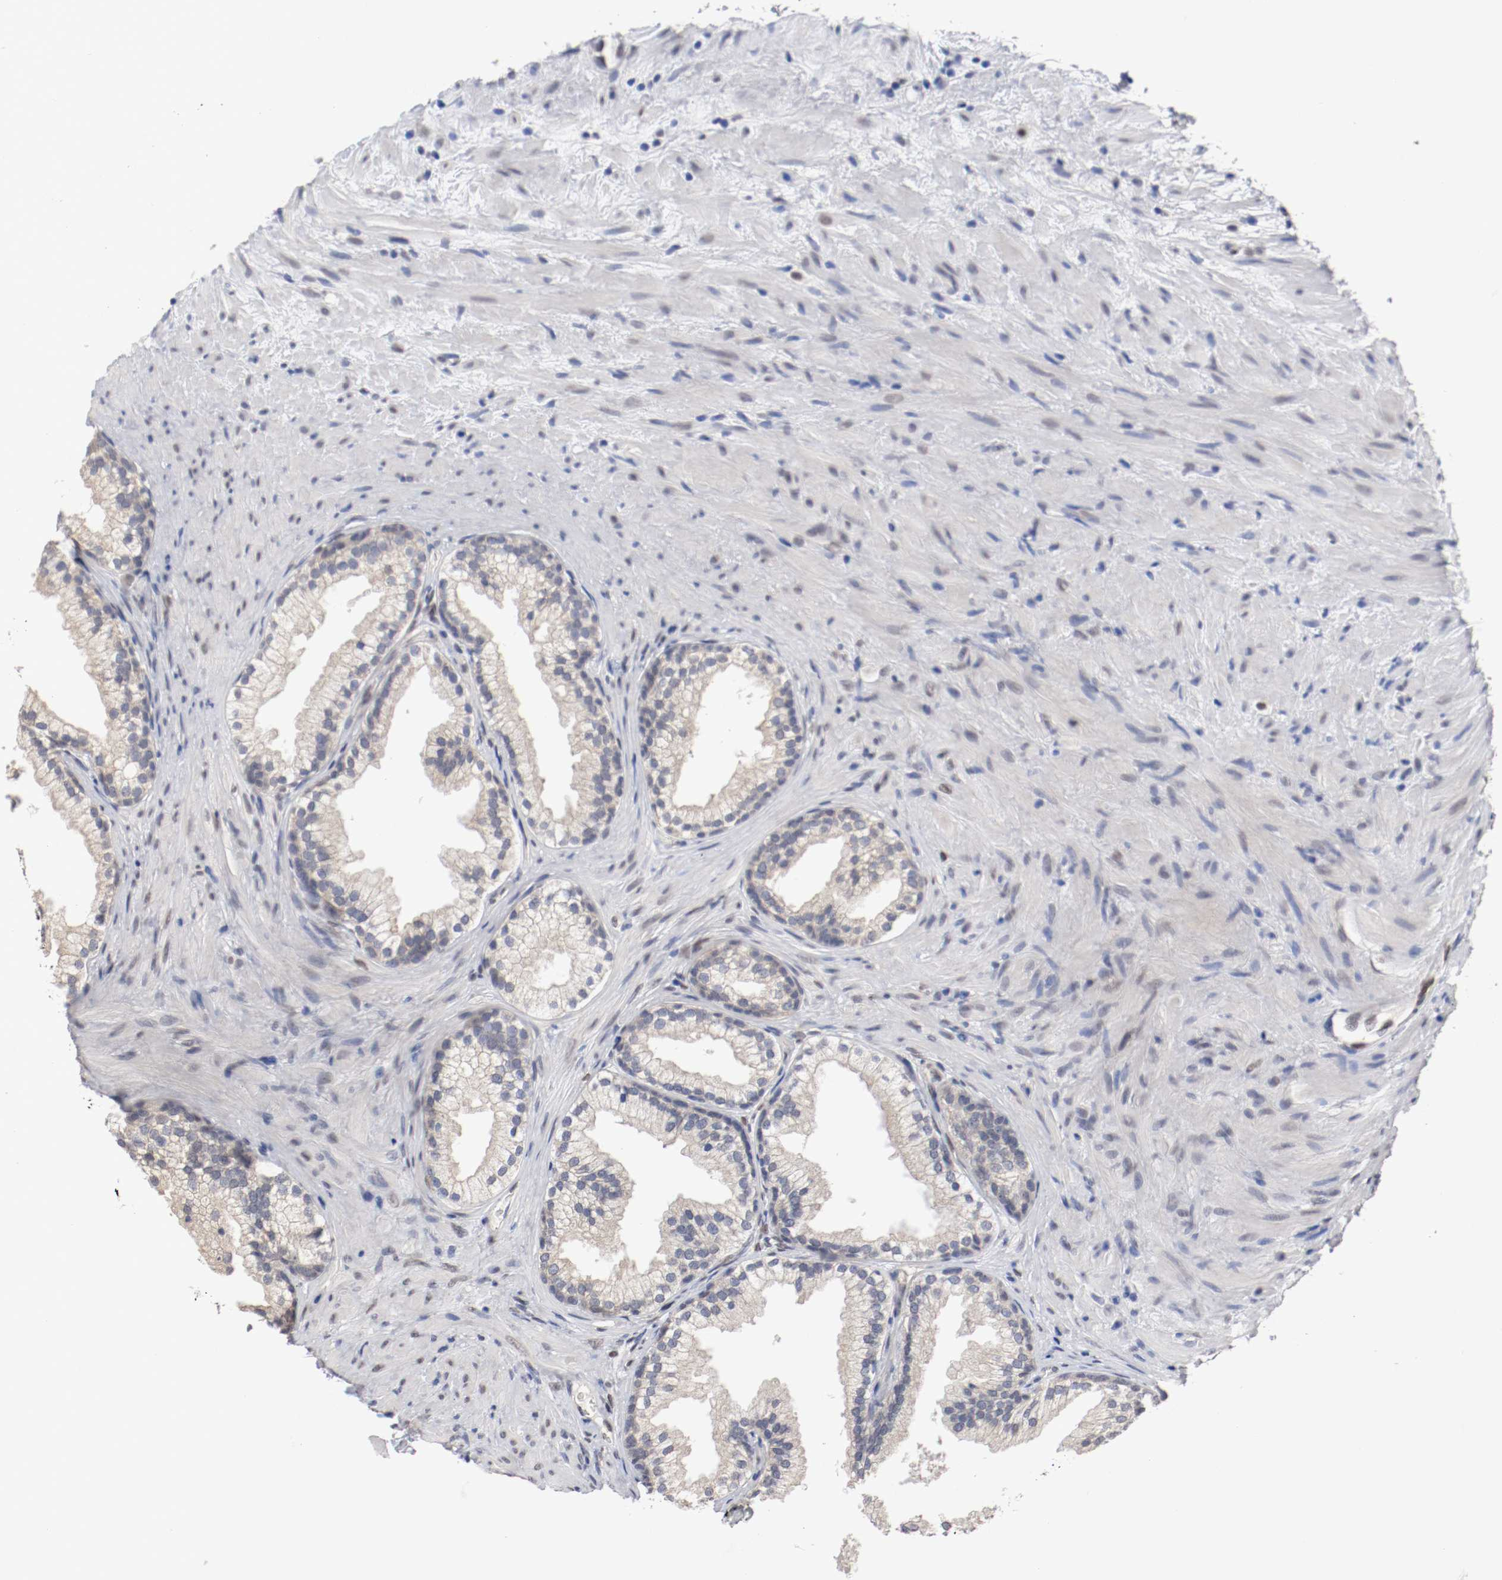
{"staining": {"intensity": "weak", "quantity": "25%-75%", "location": "cytoplasmic/membranous,nuclear"}, "tissue": "prostate", "cell_type": "Glandular cells", "image_type": "normal", "snomed": [{"axis": "morphology", "description": "Normal tissue, NOS"}, {"axis": "topography", "description": "Prostate"}], "caption": "Protein staining exhibits weak cytoplasmic/membranous,nuclear expression in approximately 25%-75% of glandular cells in unremarkable prostate.", "gene": "FOSL2", "patient": {"sex": "male", "age": 76}}